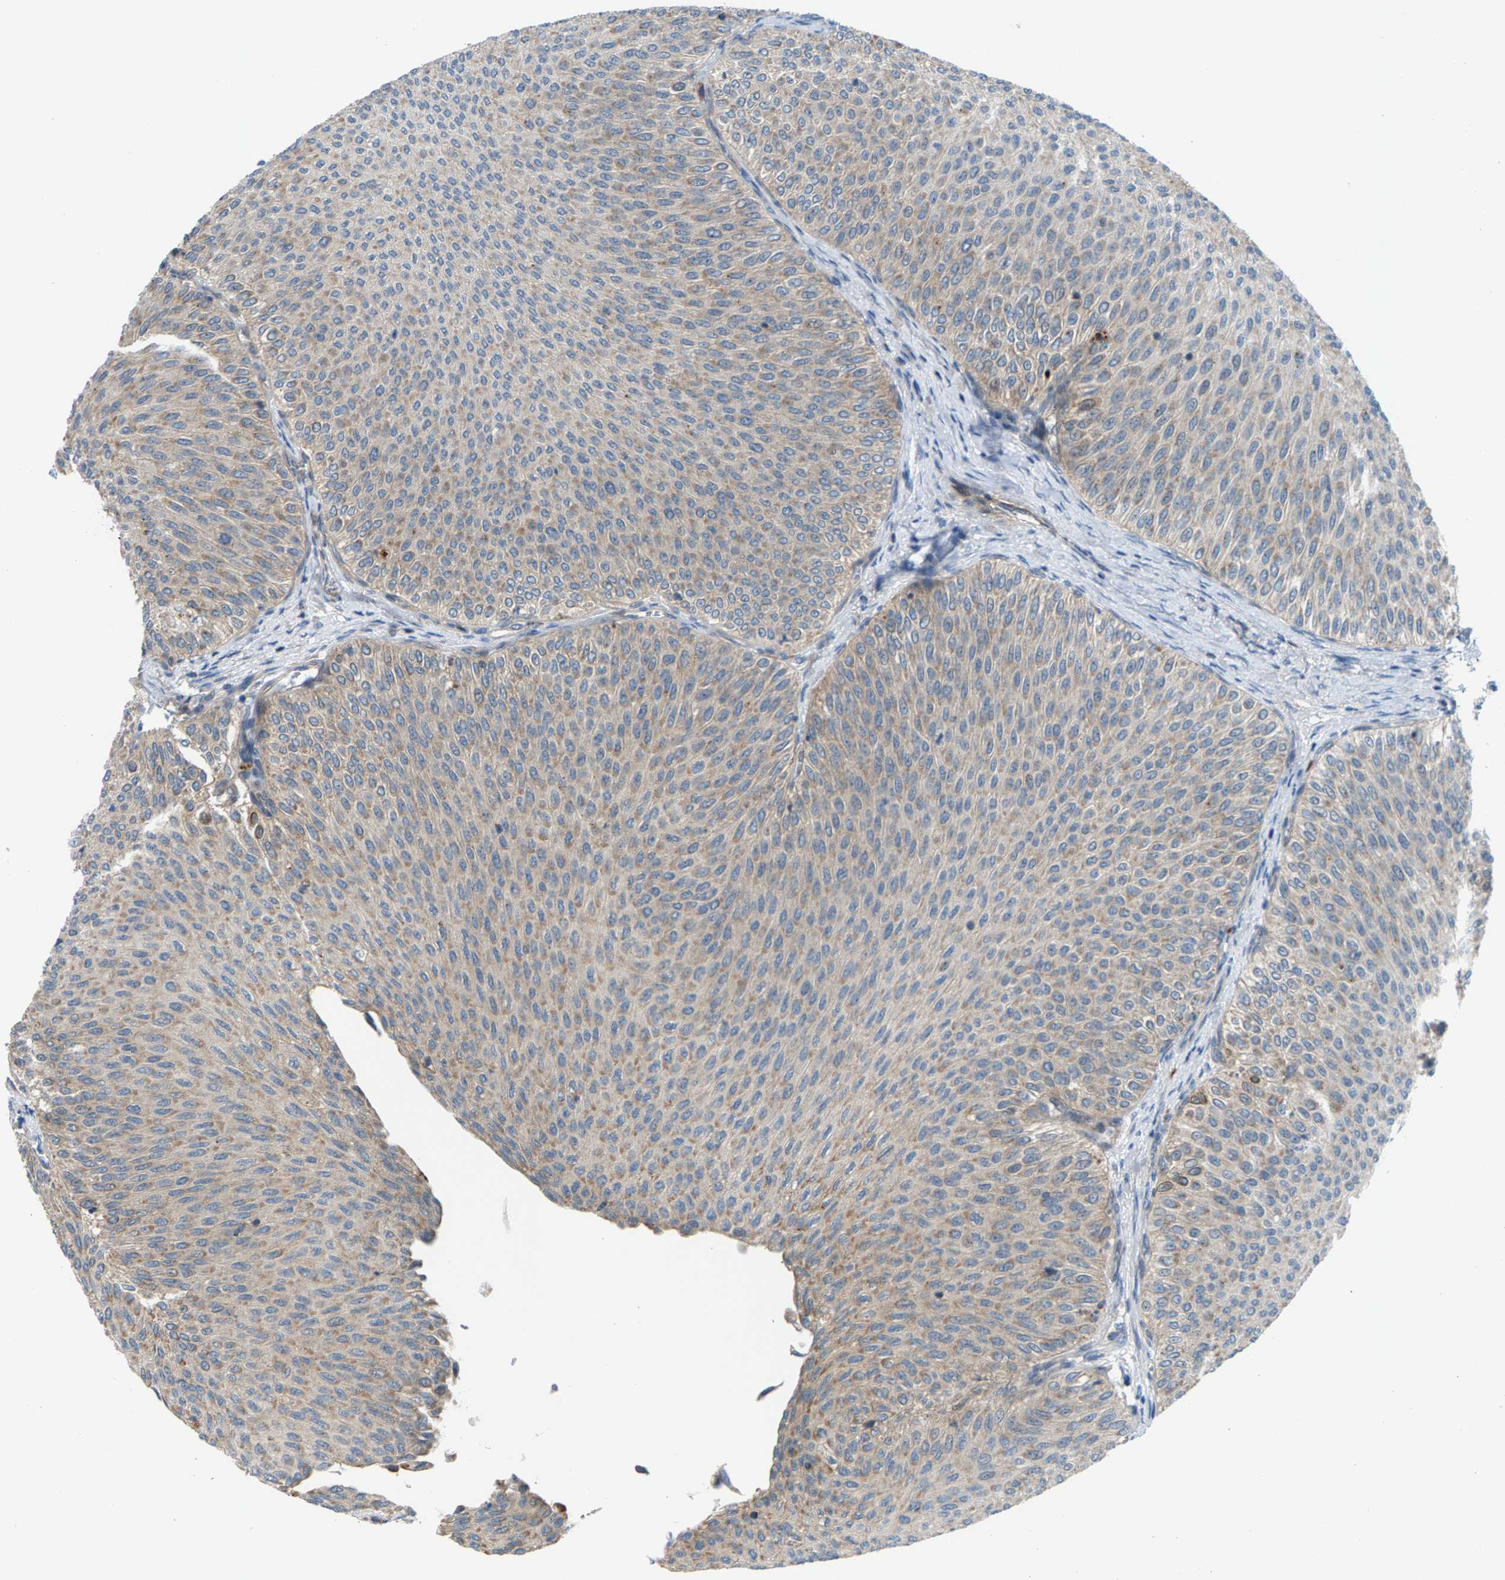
{"staining": {"intensity": "moderate", "quantity": "25%-75%", "location": "cytoplasmic/membranous"}, "tissue": "urothelial cancer", "cell_type": "Tumor cells", "image_type": "cancer", "snomed": [{"axis": "morphology", "description": "Urothelial carcinoma, Low grade"}, {"axis": "topography", "description": "Urinary bladder"}], "caption": "This is an image of immunohistochemistry (IHC) staining of urothelial carcinoma (low-grade), which shows moderate positivity in the cytoplasmic/membranous of tumor cells.", "gene": "PDCL", "patient": {"sex": "male", "age": 78}}